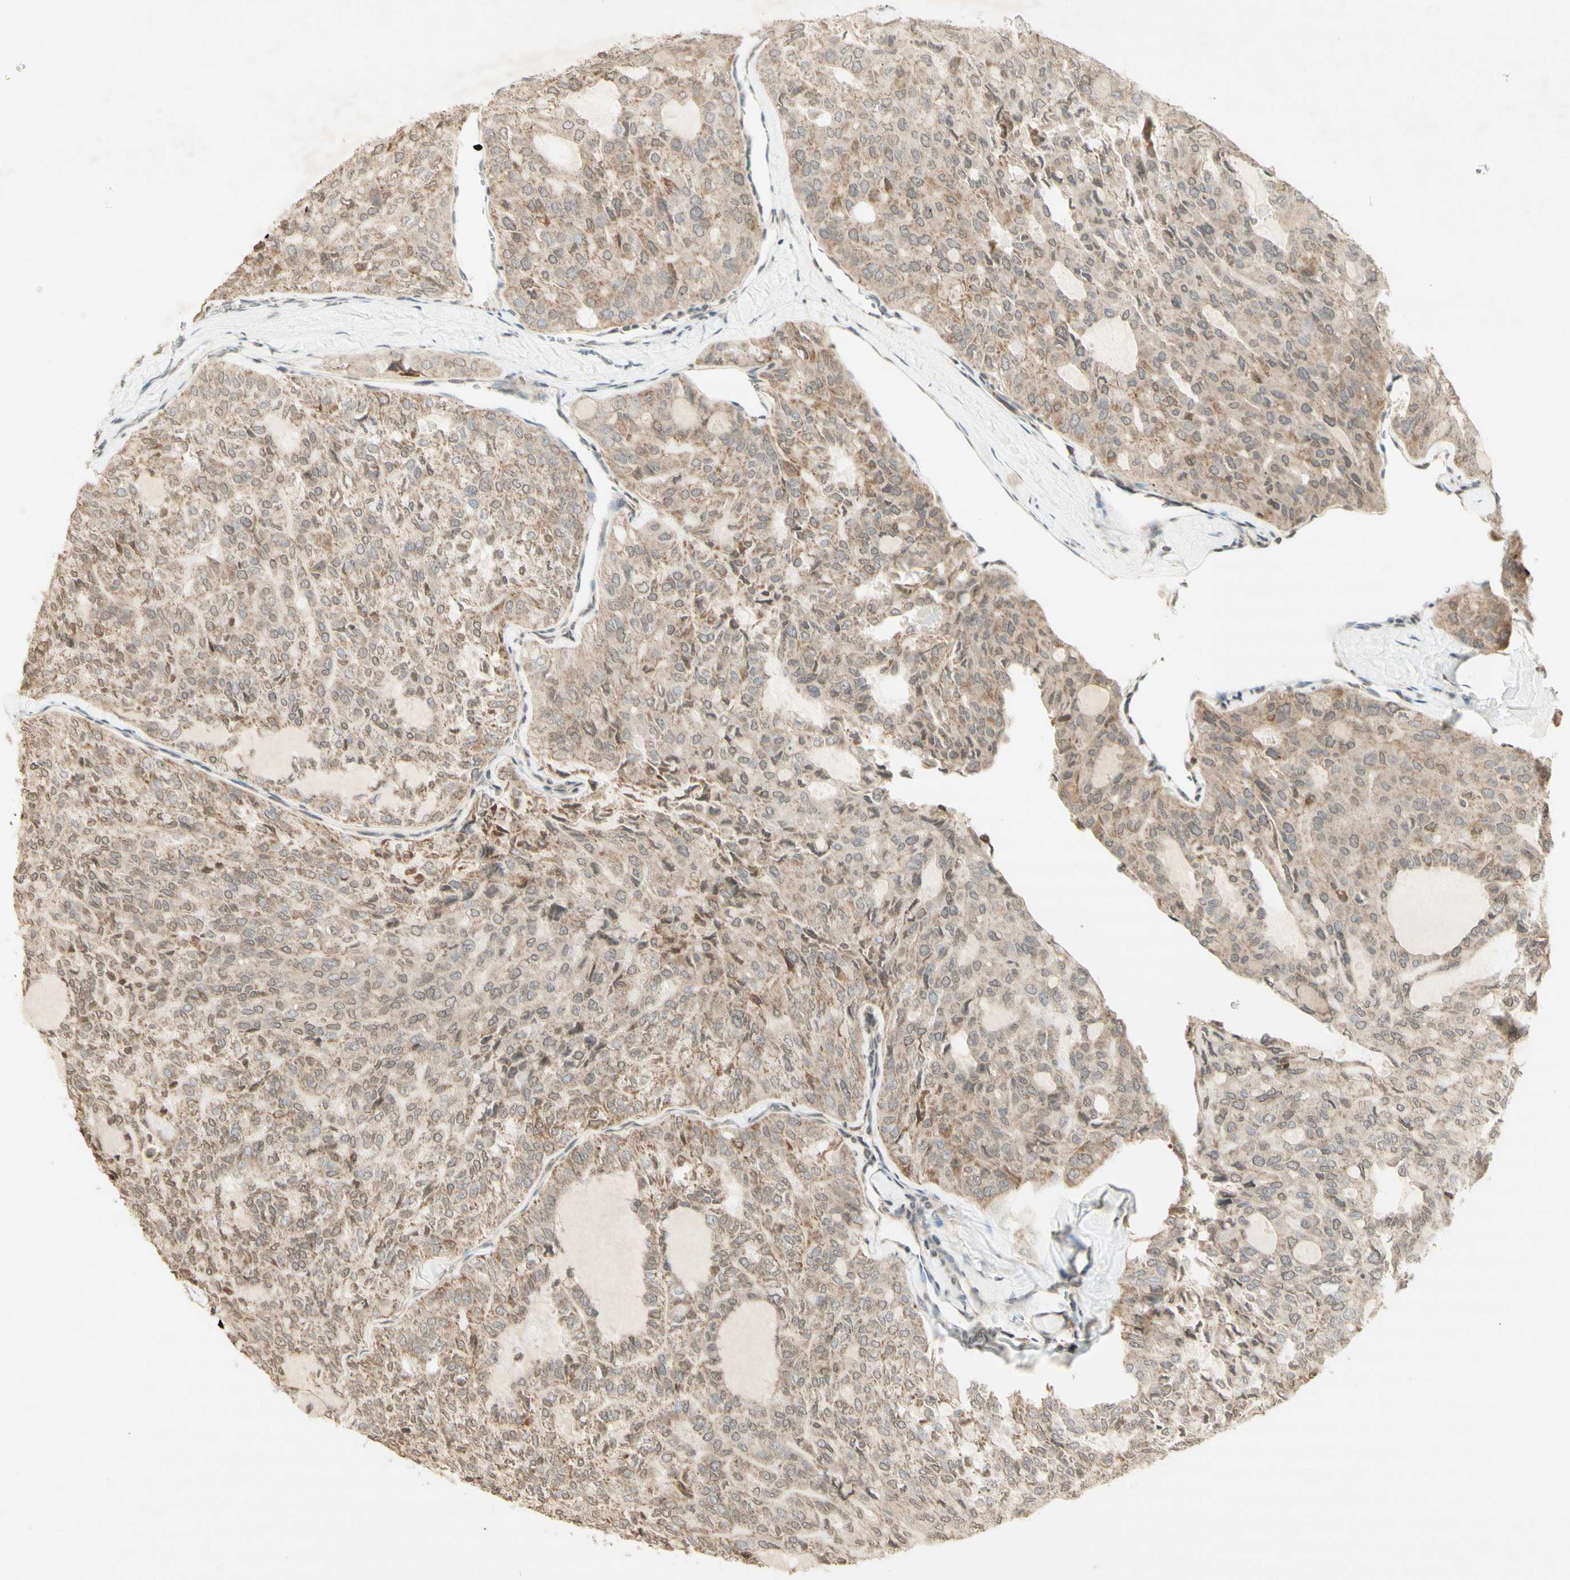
{"staining": {"intensity": "weak", "quantity": ">75%", "location": "cytoplasmic/membranous"}, "tissue": "thyroid cancer", "cell_type": "Tumor cells", "image_type": "cancer", "snomed": [{"axis": "morphology", "description": "Follicular adenoma carcinoma, NOS"}, {"axis": "topography", "description": "Thyroid gland"}], "caption": "An immunohistochemistry histopathology image of tumor tissue is shown. Protein staining in brown labels weak cytoplasmic/membranous positivity in thyroid cancer (follicular adenoma carcinoma) within tumor cells.", "gene": "CCNI", "patient": {"sex": "male", "age": 75}}